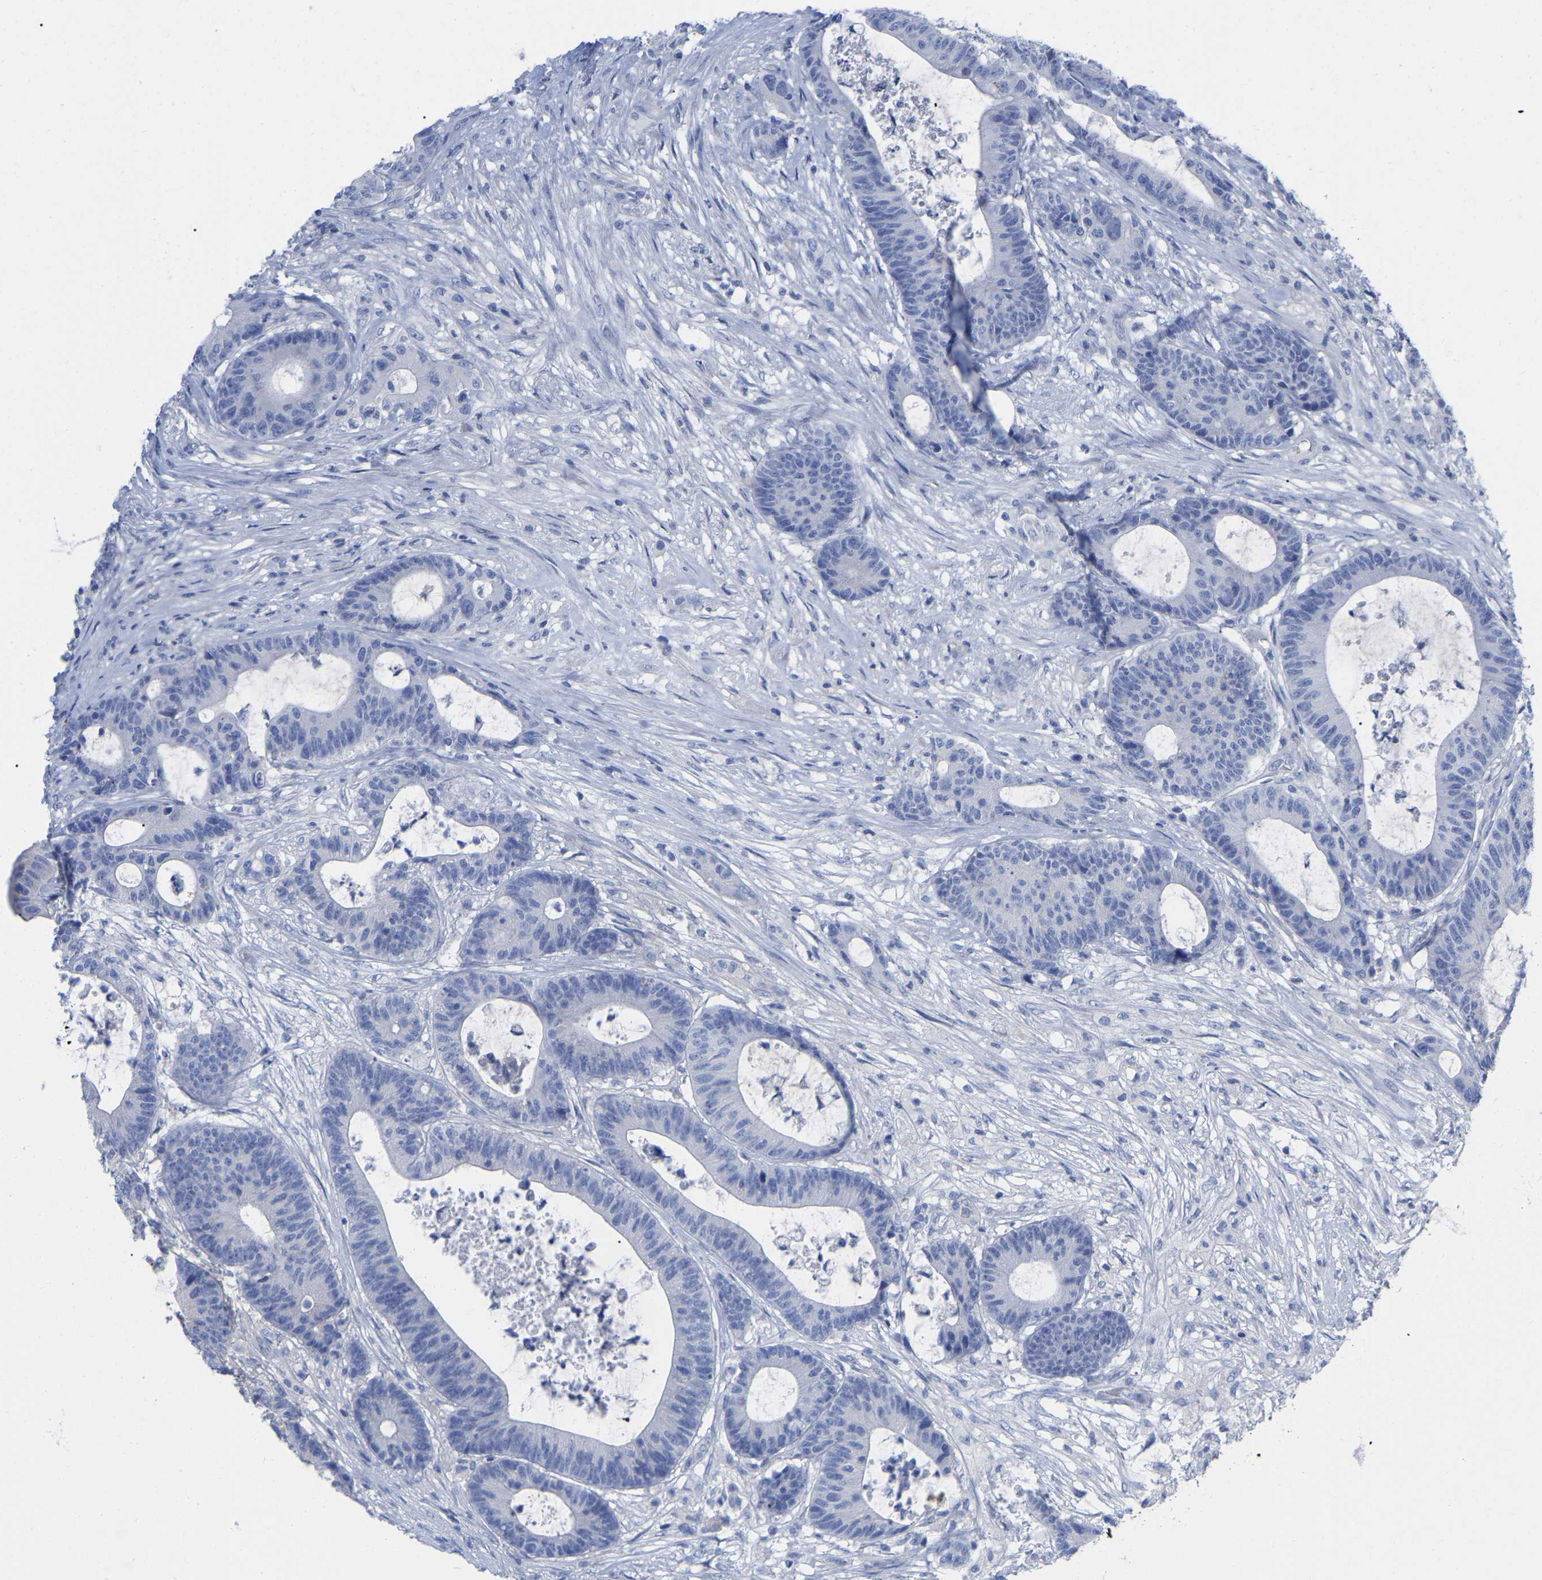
{"staining": {"intensity": "negative", "quantity": "none", "location": "none"}, "tissue": "colorectal cancer", "cell_type": "Tumor cells", "image_type": "cancer", "snomed": [{"axis": "morphology", "description": "Adenocarcinoma, NOS"}, {"axis": "topography", "description": "Colon"}], "caption": "DAB (3,3'-diaminobenzidine) immunohistochemical staining of human colorectal cancer displays no significant positivity in tumor cells.", "gene": "HAPLN1", "patient": {"sex": "female", "age": 84}}